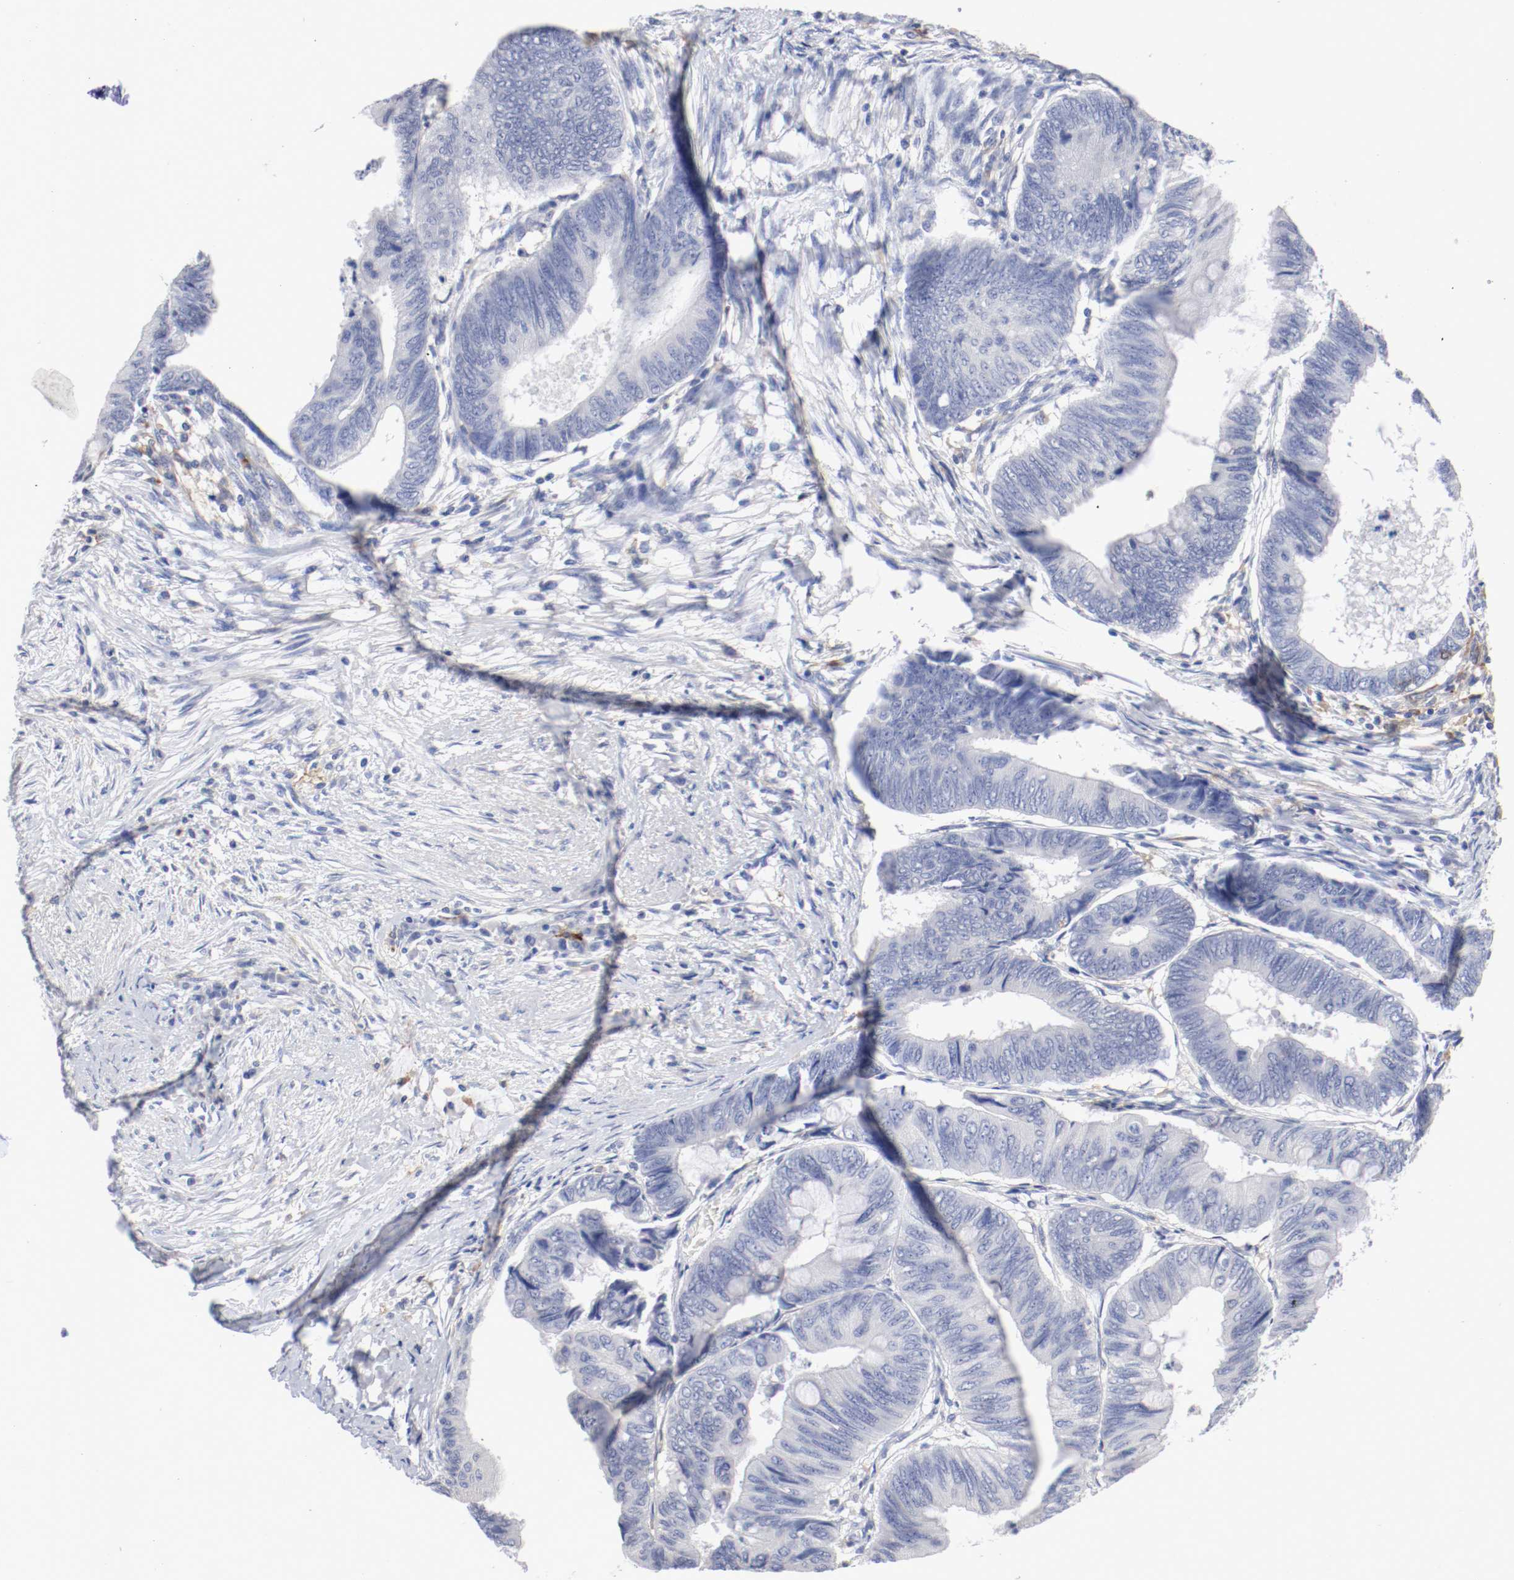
{"staining": {"intensity": "negative", "quantity": "none", "location": "none"}, "tissue": "colorectal cancer", "cell_type": "Tumor cells", "image_type": "cancer", "snomed": [{"axis": "morphology", "description": "Normal tissue, NOS"}, {"axis": "morphology", "description": "Adenocarcinoma, NOS"}, {"axis": "topography", "description": "Rectum"}, {"axis": "topography", "description": "Peripheral nerve tissue"}], "caption": "This photomicrograph is of colorectal cancer stained with IHC to label a protein in brown with the nuclei are counter-stained blue. There is no staining in tumor cells. (IHC, brightfield microscopy, high magnification).", "gene": "FGFBP1", "patient": {"sex": "male", "age": 92}}